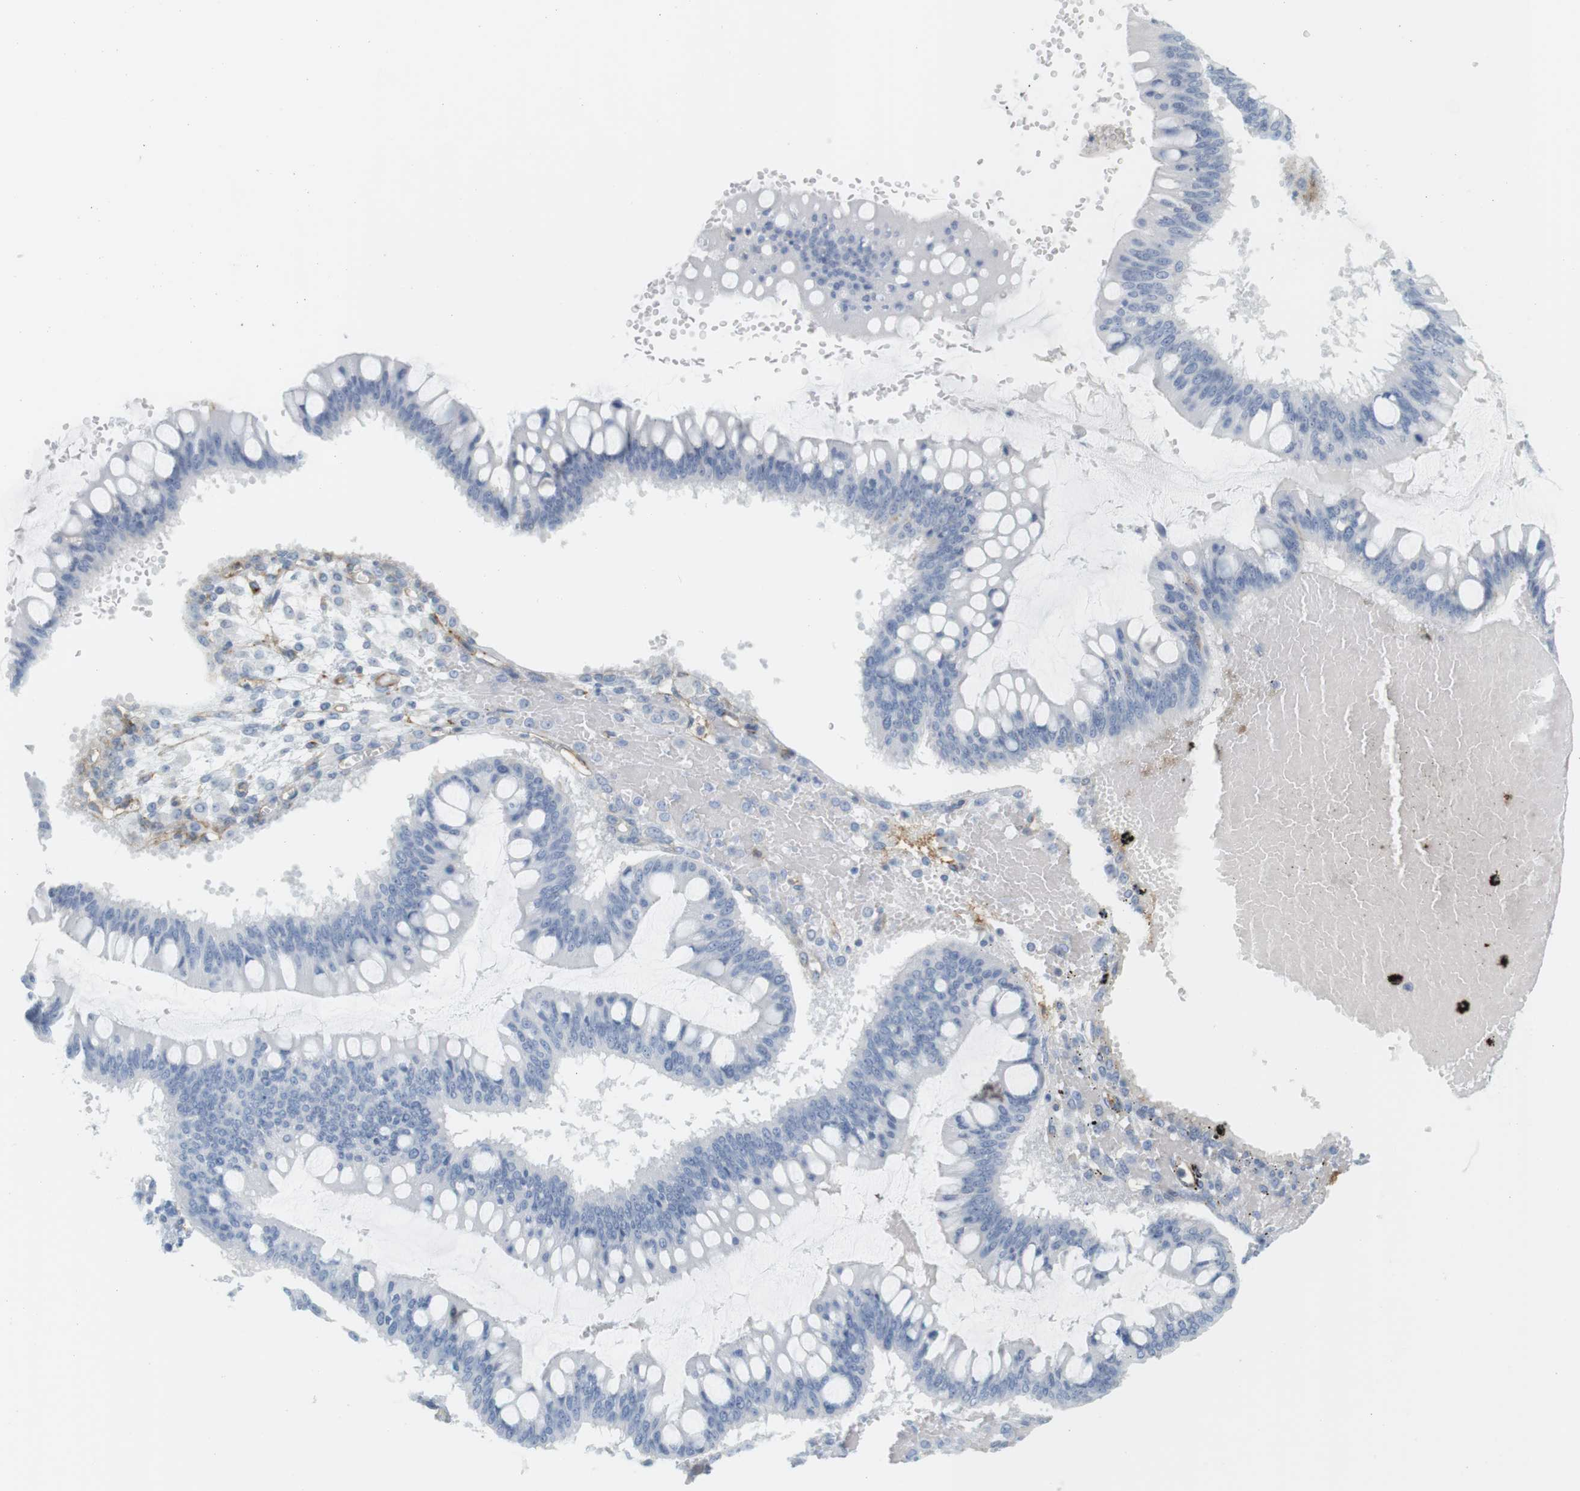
{"staining": {"intensity": "negative", "quantity": "none", "location": "none"}, "tissue": "ovarian cancer", "cell_type": "Tumor cells", "image_type": "cancer", "snomed": [{"axis": "morphology", "description": "Cystadenocarcinoma, mucinous, NOS"}, {"axis": "topography", "description": "Ovary"}], "caption": "Immunohistochemistry of ovarian cancer (mucinous cystadenocarcinoma) exhibits no staining in tumor cells.", "gene": "F2R", "patient": {"sex": "female", "age": 73}}